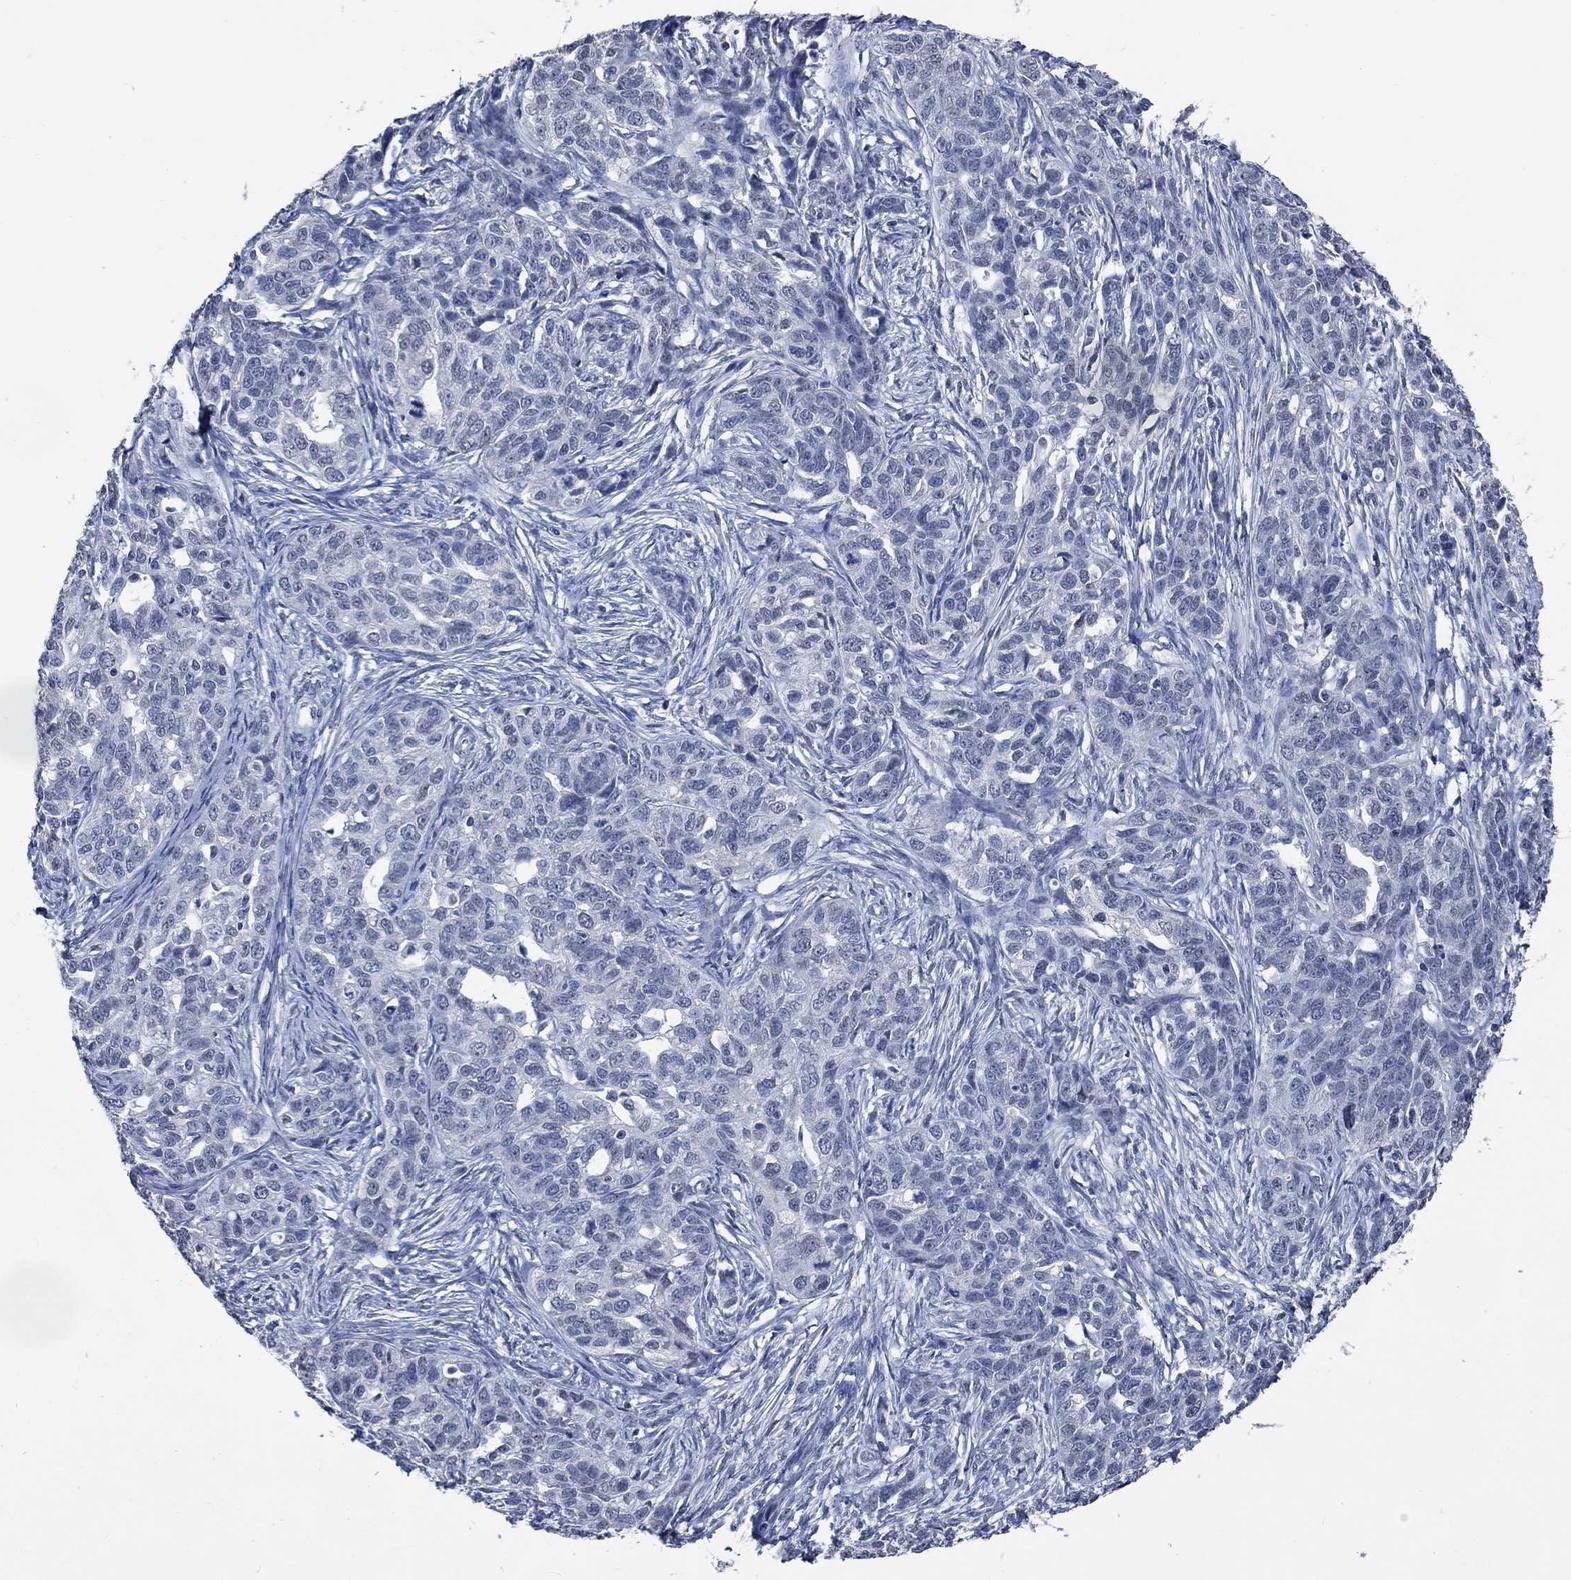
{"staining": {"intensity": "negative", "quantity": "none", "location": "none"}, "tissue": "ovarian cancer", "cell_type": "Tumor cells", "image_type": "cancer", "snomed": [{"axis": "morphology", "description": "Cystadenocarcinoma, serous, NOS"}, {"axis": "topography", "description": "Ovary"}], "caption": "This is an immunohistochemistry image of ovarian cancer (serous cystadenocarcinoma). There is no expression in tumor cells.", "gene": "OBSCN", "patient": {"sex": "female", "age": 71}}